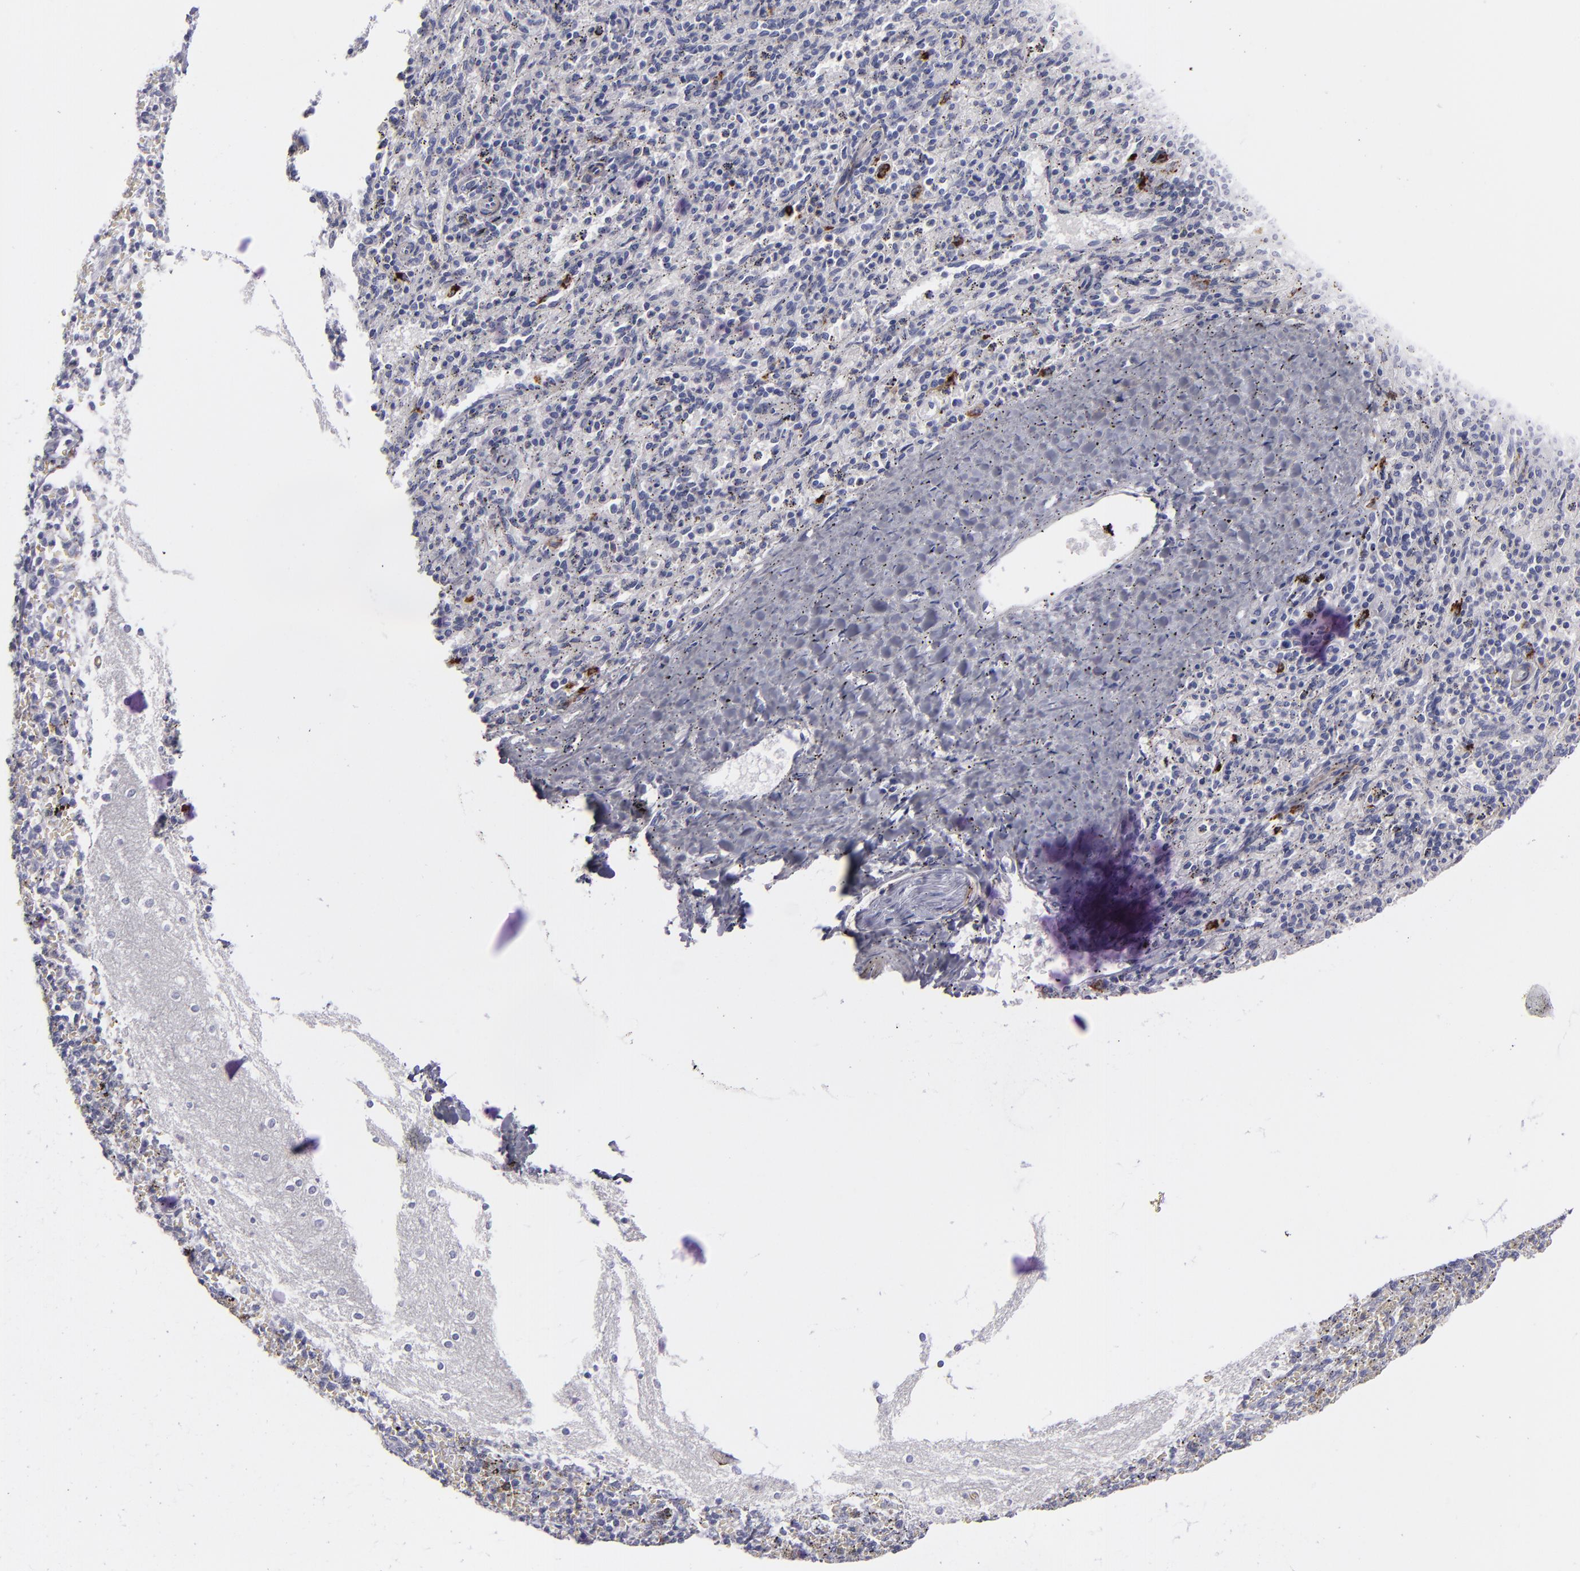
{"staining": {"intensity": "moderate", "quantity": "<25%", "location": "cytoplasmic/membranous"}, "tissue": "spleen", "cell_type": "Cells in red pulp", "image_type": "normal", "snomed": [{"axis": "morphology", "description": "Normal tissue, NOS"}, {"axis": "topography", "description": "Spleen"}], "caption": "Unremarkable spleen demonstrates moderate cytoplasmic/membranous expression in approximately <25% of cells in red pulp.", "gene": "ANPEP", "patient": {"sex": "female", "age": 10}}